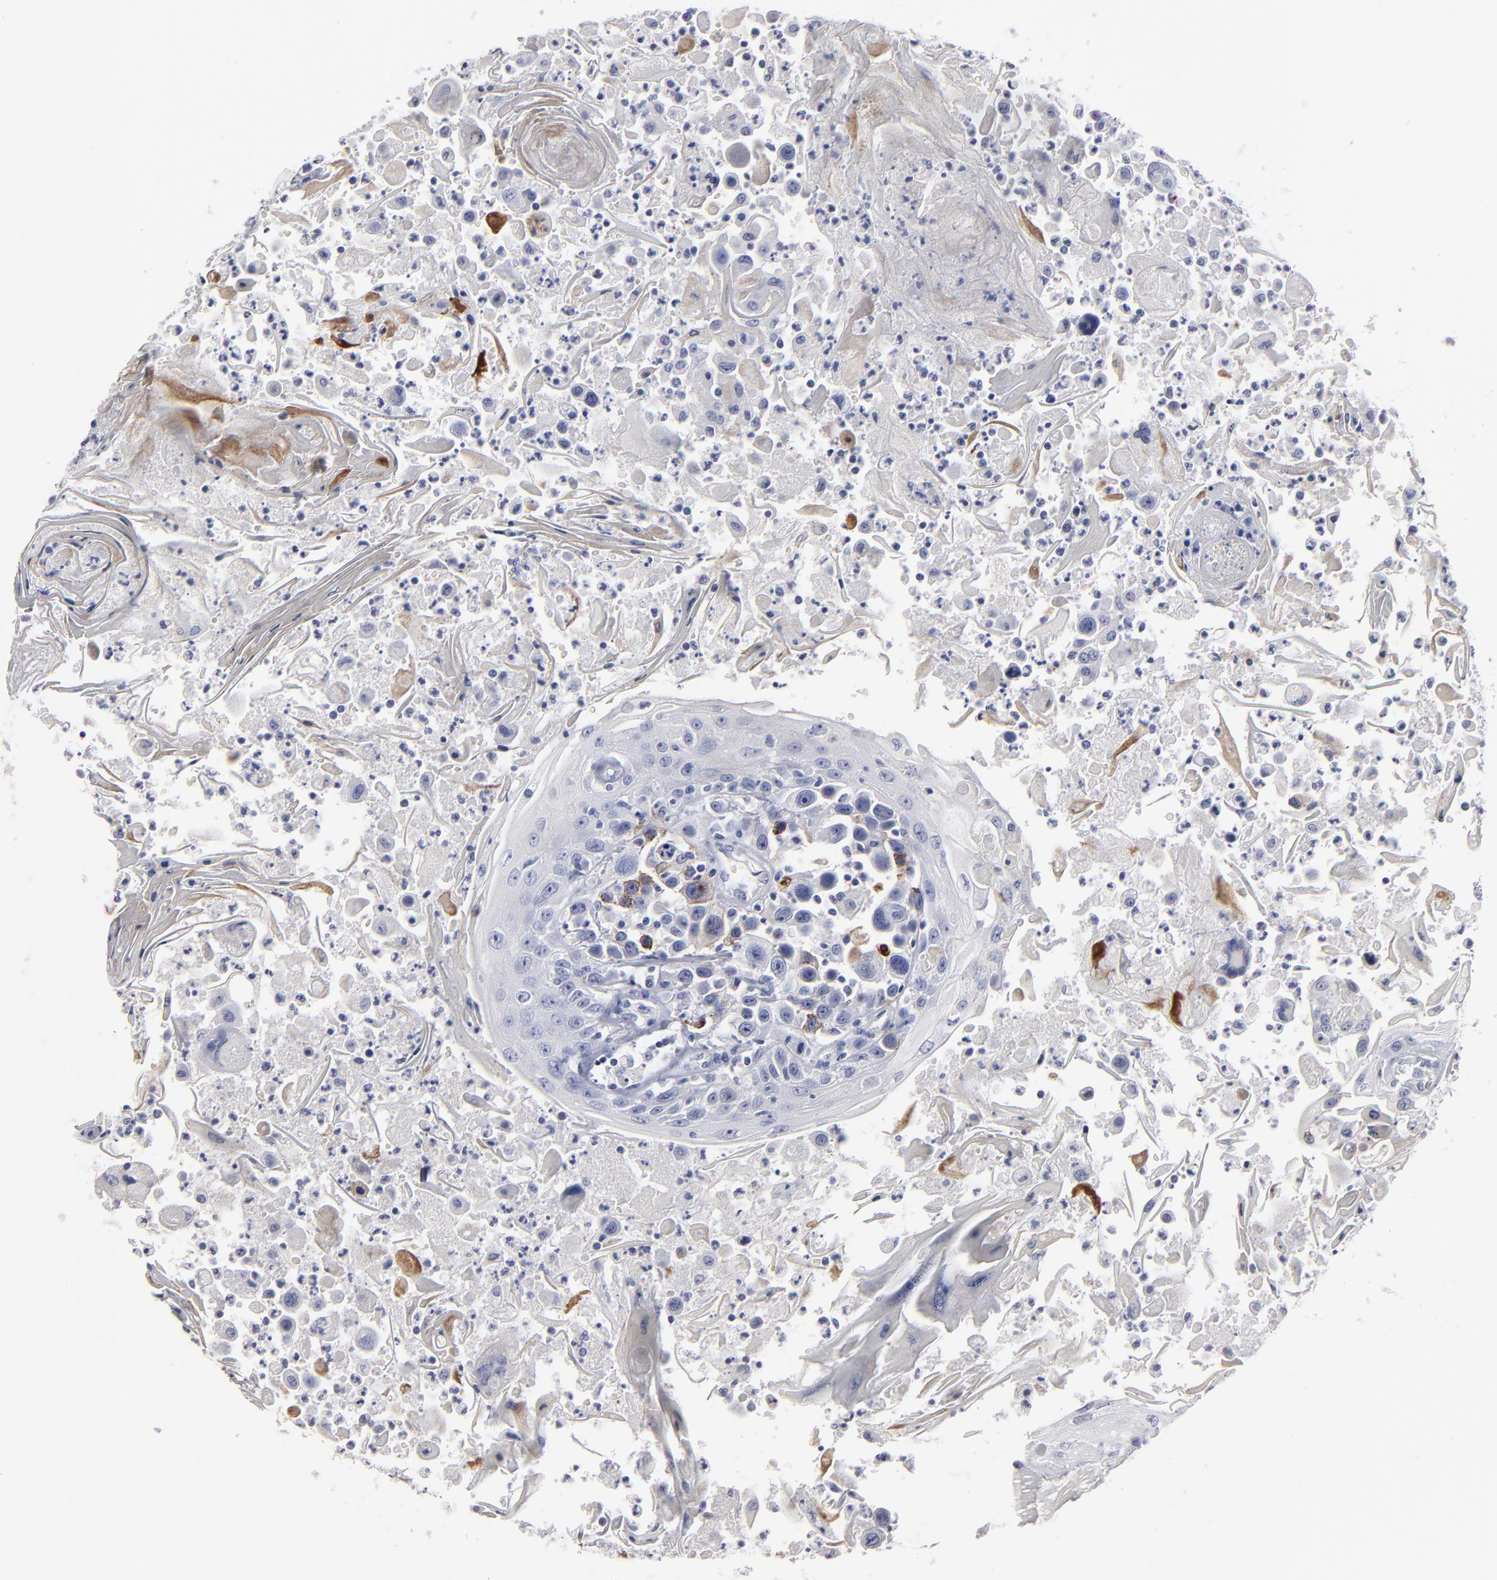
{"staining": {"intensity": "negative", "quantity": "none", "location": "none"}, "tissue": "head and neck cancer", "cell_type": "Tumor cells", "image_type": "cancer", "snomed": [{"axis": "morphology", "description": "Squamous cell carcinoma, NOS"}, {"axis": "topography", "description": "Oral tissue"}, {"axis": "topography", "description": "Head-Neck"}], "caption": "Human head and neck cancer (squamous cell carcinoma) stained for a protein using immunohistochemistry (IHC) exhibits no positivity in tumor cells.", "gene": "CADM3", "patient": {"sex": "female", "age": 76}}